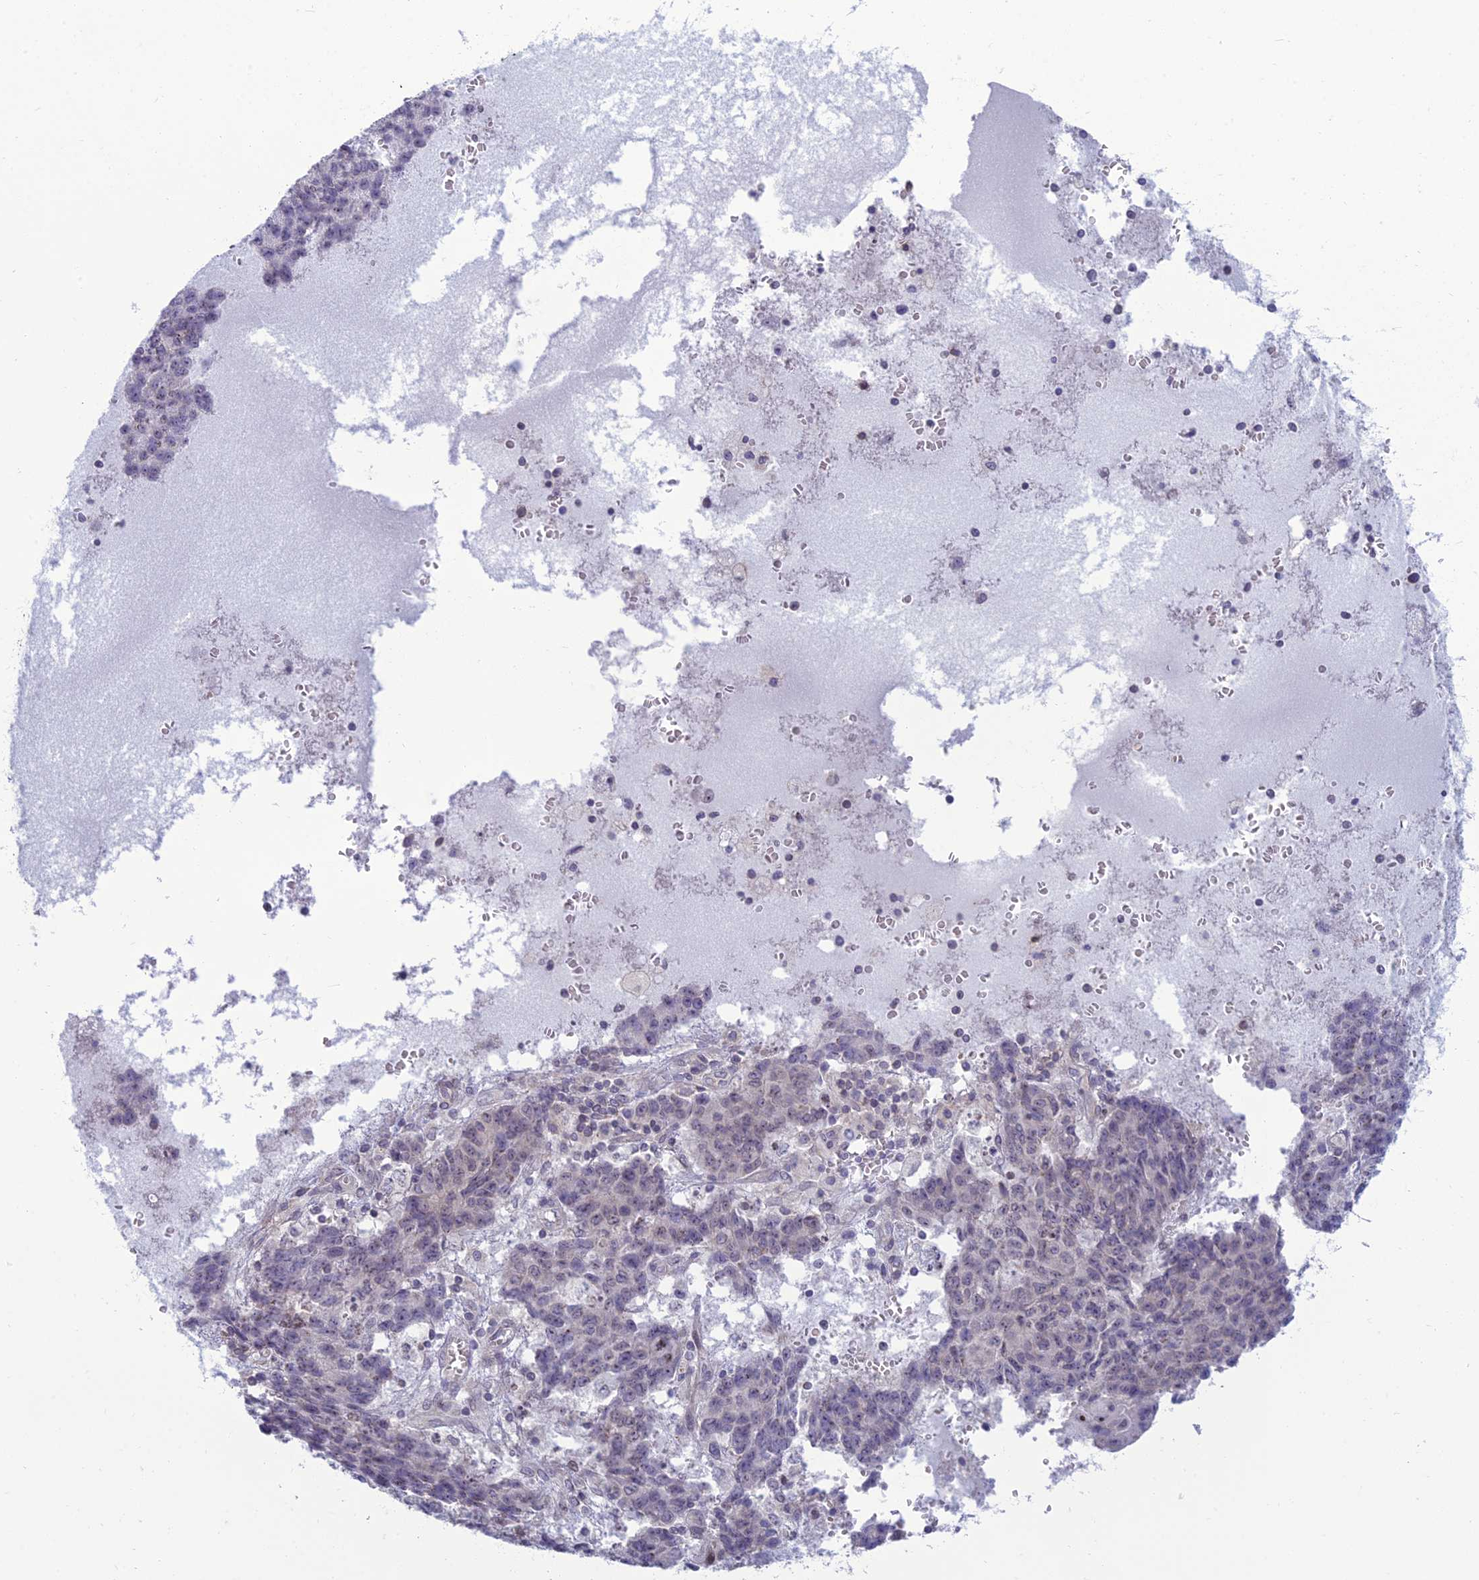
{"staining": {"intensity": "negative", "quantity": "none", "location": "none"}, "tissue": "ovarian cancer", "cell_type": "Tumor cells", "image_type": "cancer", "snomed": [{"axis": "morphology", "description": "Carcinoma, endometroid"}, {"axis": "topography", "description": "Ovary"}], "caption": "High magnification brightfield microscopy of ovarian cancer (endometroid carcinoma) stained with DAB (3,3'-diaminobenzidine) (brown) and counterstained with hematoxylin (blue): tumor cells show no significant staining.", "gene": "DTX2", "patient": {"sex": "female", "age": 42}}